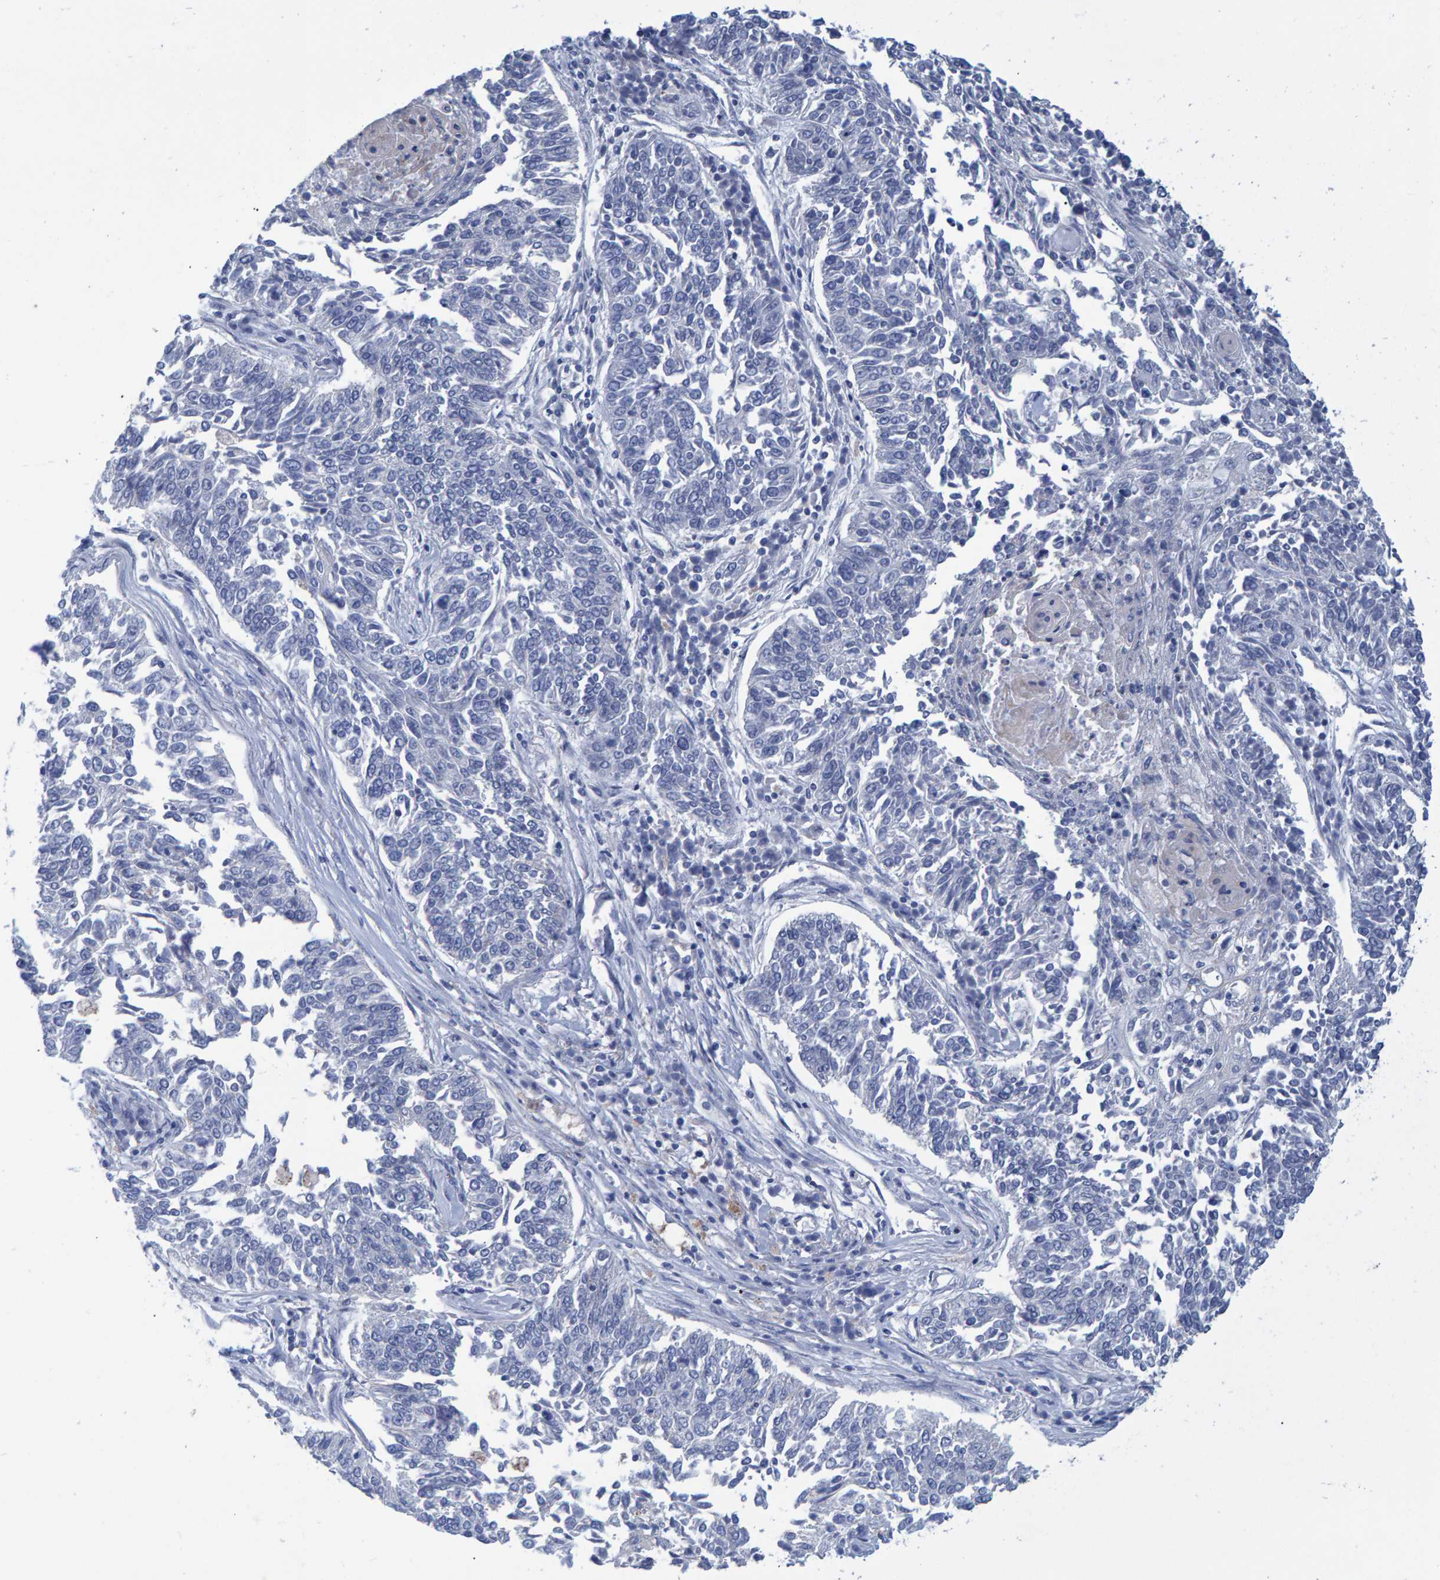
{"staining": {"intensity": "negative", "quantity": "none", "location": "none"}, "tissue": "lung cancer", "cell_type": "Tumor cells", "image_type": "cancer", "snomed": [{"axis": "morphology", "description": "Normal tissue, NOS"}, {"axis": "morphology", "description": "Squamous cell carcinoma, NOS"}, {"axis": "topography", "description": "Cartilage tissue"}, {"axis": "topography", "description": "Bronchus"}, {"axis": "topography", "description": "Lung"}], "caption": "IHC of squamous cell carcinoma (lung) shows no staining in tumor cells.", "gene": "PROCA1", "patient": {"sex": "female", "age": 49}}